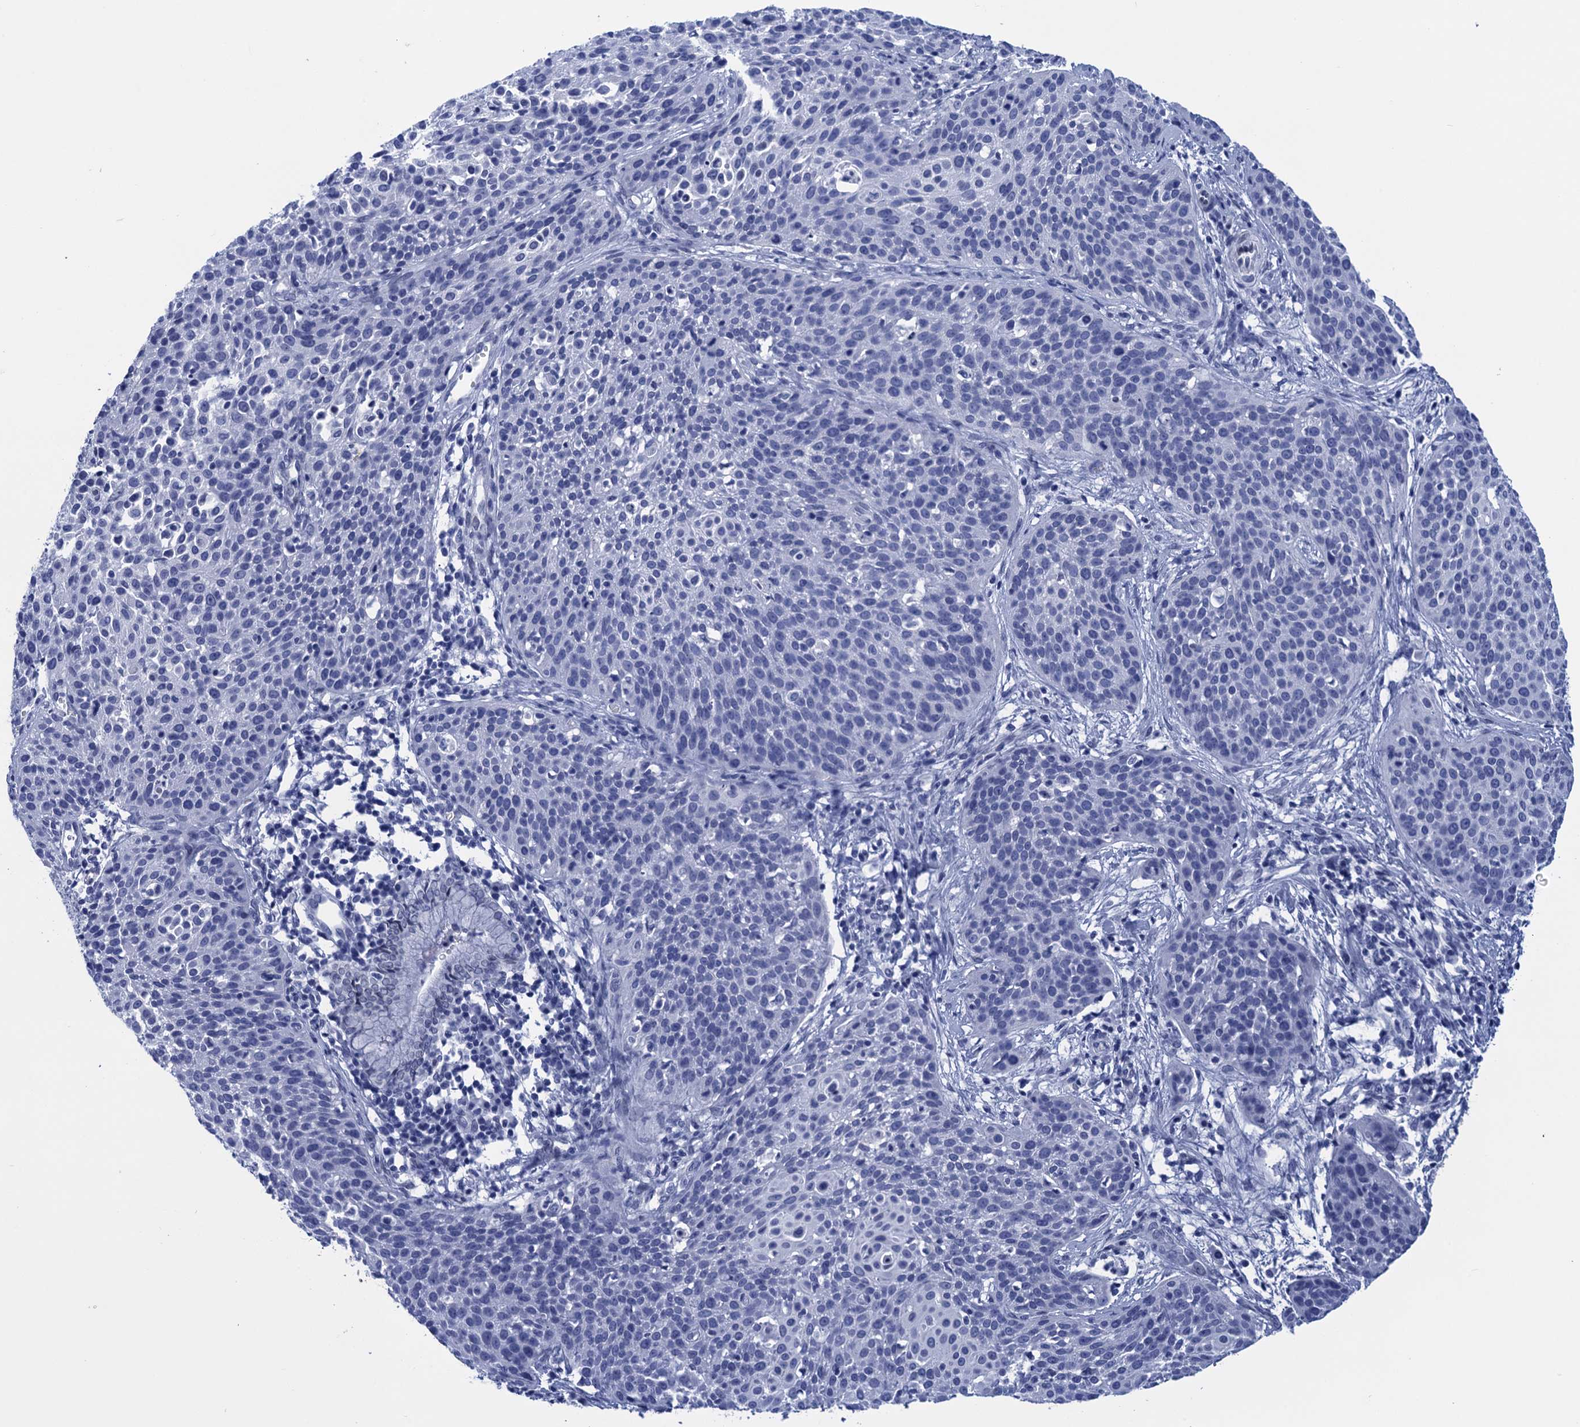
{"staining": {"intensity": "negative", "quantity": "none", "location": "none"}, "tissue": "cervical cancer", "cell_type": "Tumor cells", "image_type": "cancer", "snomed": [{"axis": "morphology", "description": "Squamous cell carcinoma, NOS"}, {"axis": "topography", "description": "Cervix"}], "caption": "DAB immunohistochemical staining of human cervical cancer (squamous cell carcinoma) exhibits no significant positivity in tumor cells.", "gene": "METTL25", "patient": {"sex": "female", "age": 38}}